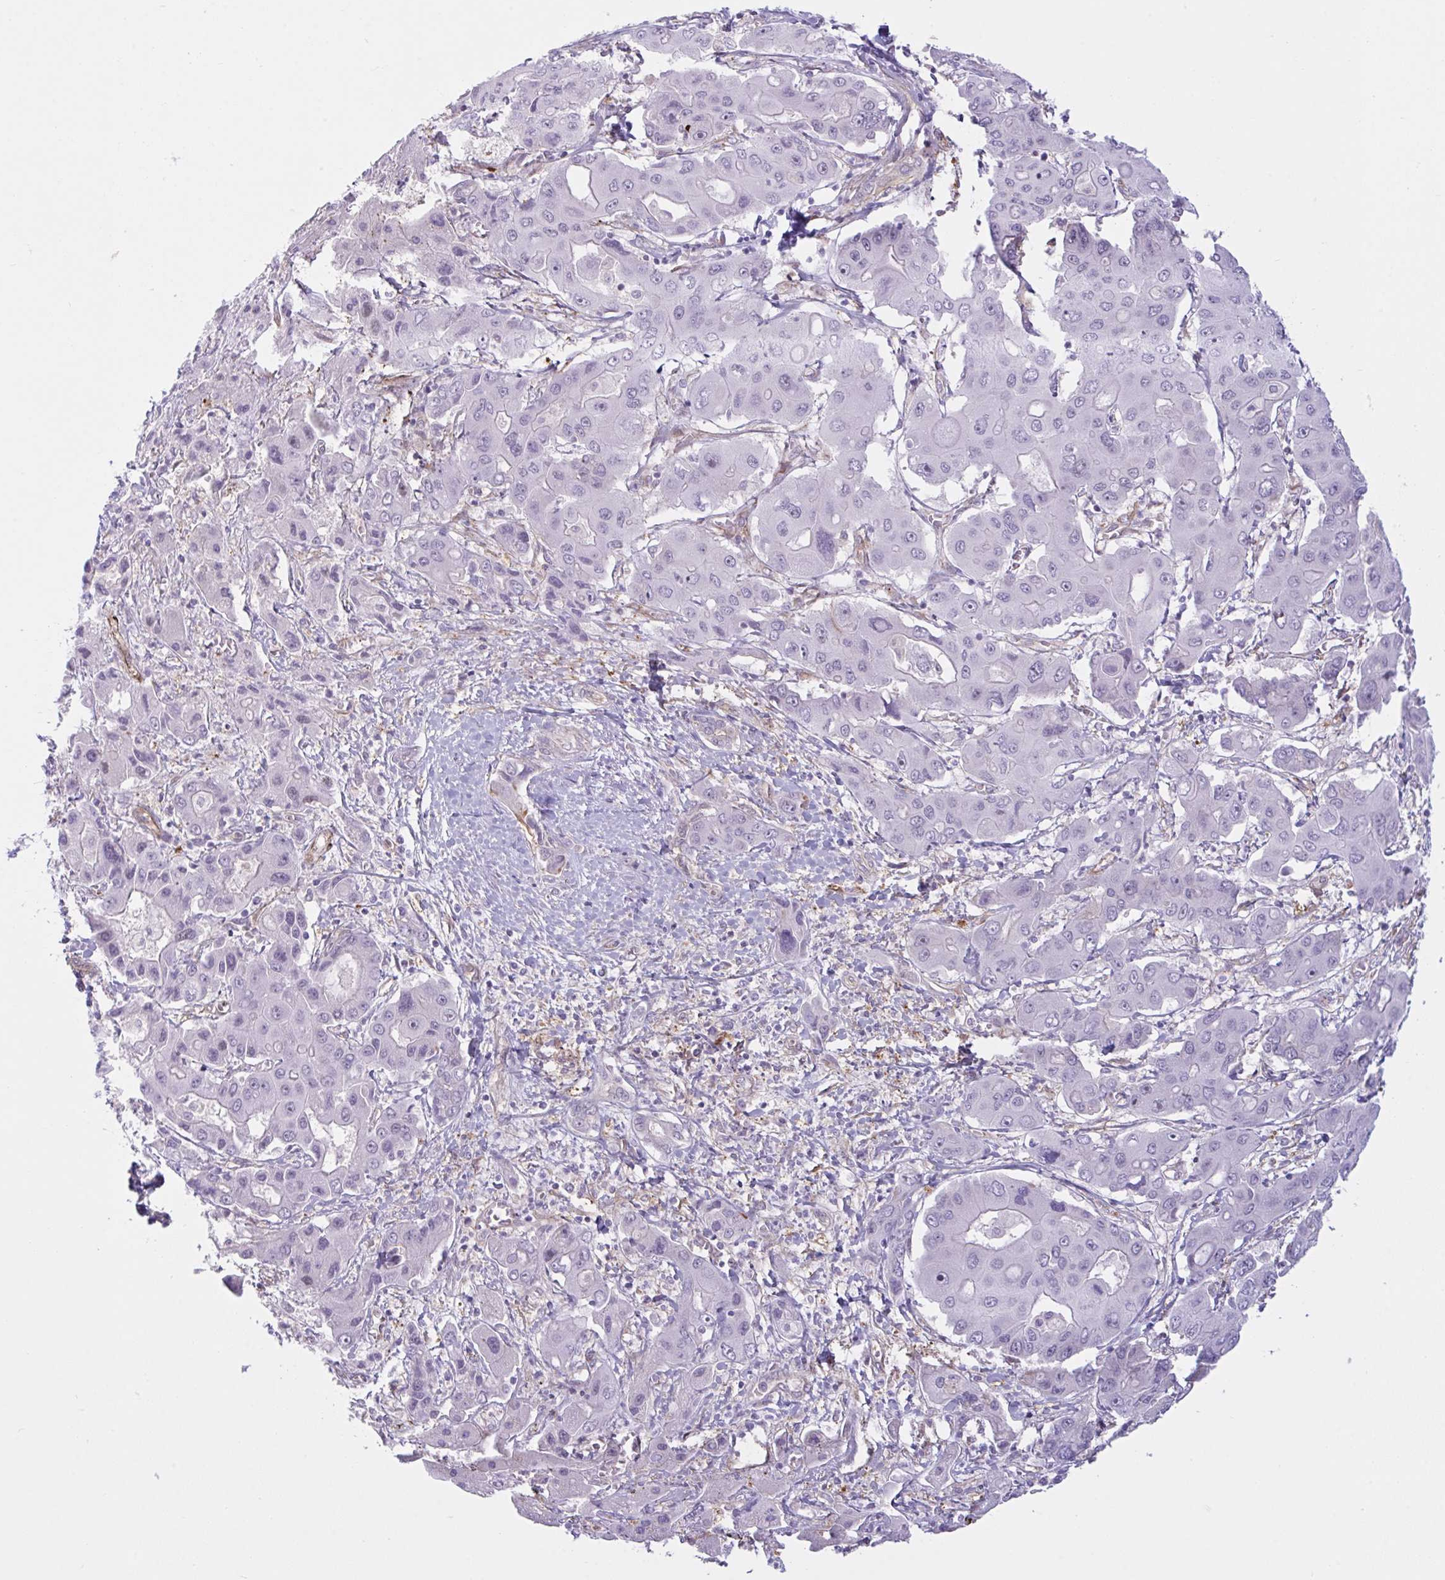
{"staining": {"intensity": "negative", "quantity": "none", "location": "none"}, "tissue": "liver cancer", "cell_type": "Tumor cells", "image_type": "cancer", "snomed": [{"axis": "morphology", "description": "Cholangiocarcinoma"}, {"axis": "topography", "description": "Liver"}], "caption": "DAB immunohistochemical staining of liver cholangiocarcinoma shows no significant staining in tumor cells. (DAB immunohistochemistry (IHC) with hematoxylin counter stain).", "gene": "PRRT4", "patient": {"sex": "male", "age": 67}}